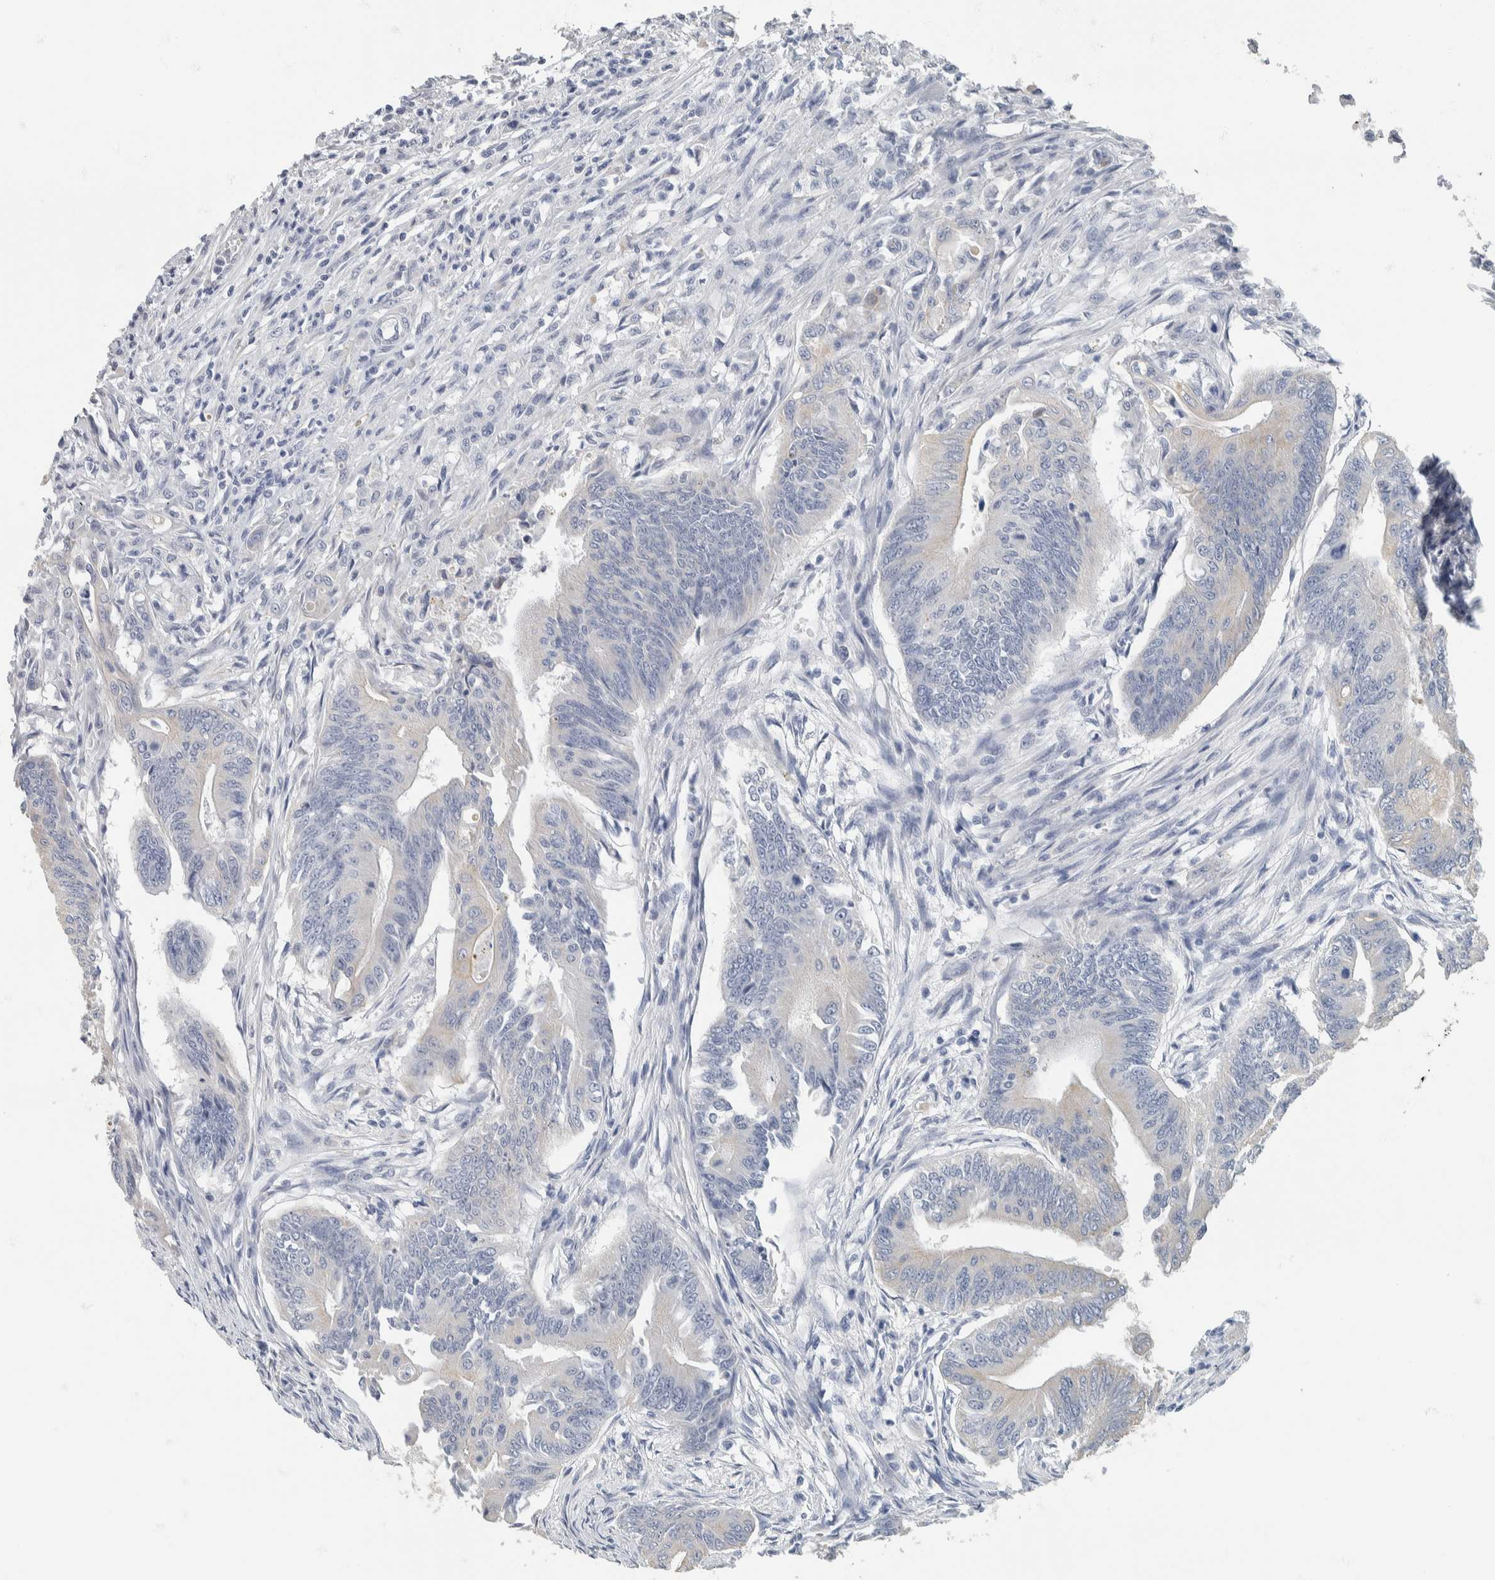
{"staining": {"intensity": "negative", "quantity": "none", "location": "none"}, "tissue": "colorectal cancer", "cell_type": "Tumor cells", "image_type": "cancer", "snomed": [{"axis": "morphology", "description": "Adenoma, NOS"}, {"axis": "morphology", "description": "Adenocarcinoma, NOS"}, {"axis": "topography", "description": "Colon"}], "caption": "High magnification brightfield microscopy of colorectal cancer (adenoma) stained with DAB (3,3'-diaminobenzidine) (brown) and counterstained with hematoxylin (blue): tumor cells show no significant staining. (Stains: DAB (3,3'-diaminobenzidine) immunohistochemistry (IHC) with hematoxylin counter stain, Microscopy: brightfield microscopy at high magnification).", "gene": "NEFM", "patient": {"sex": "male", "age": 79}}